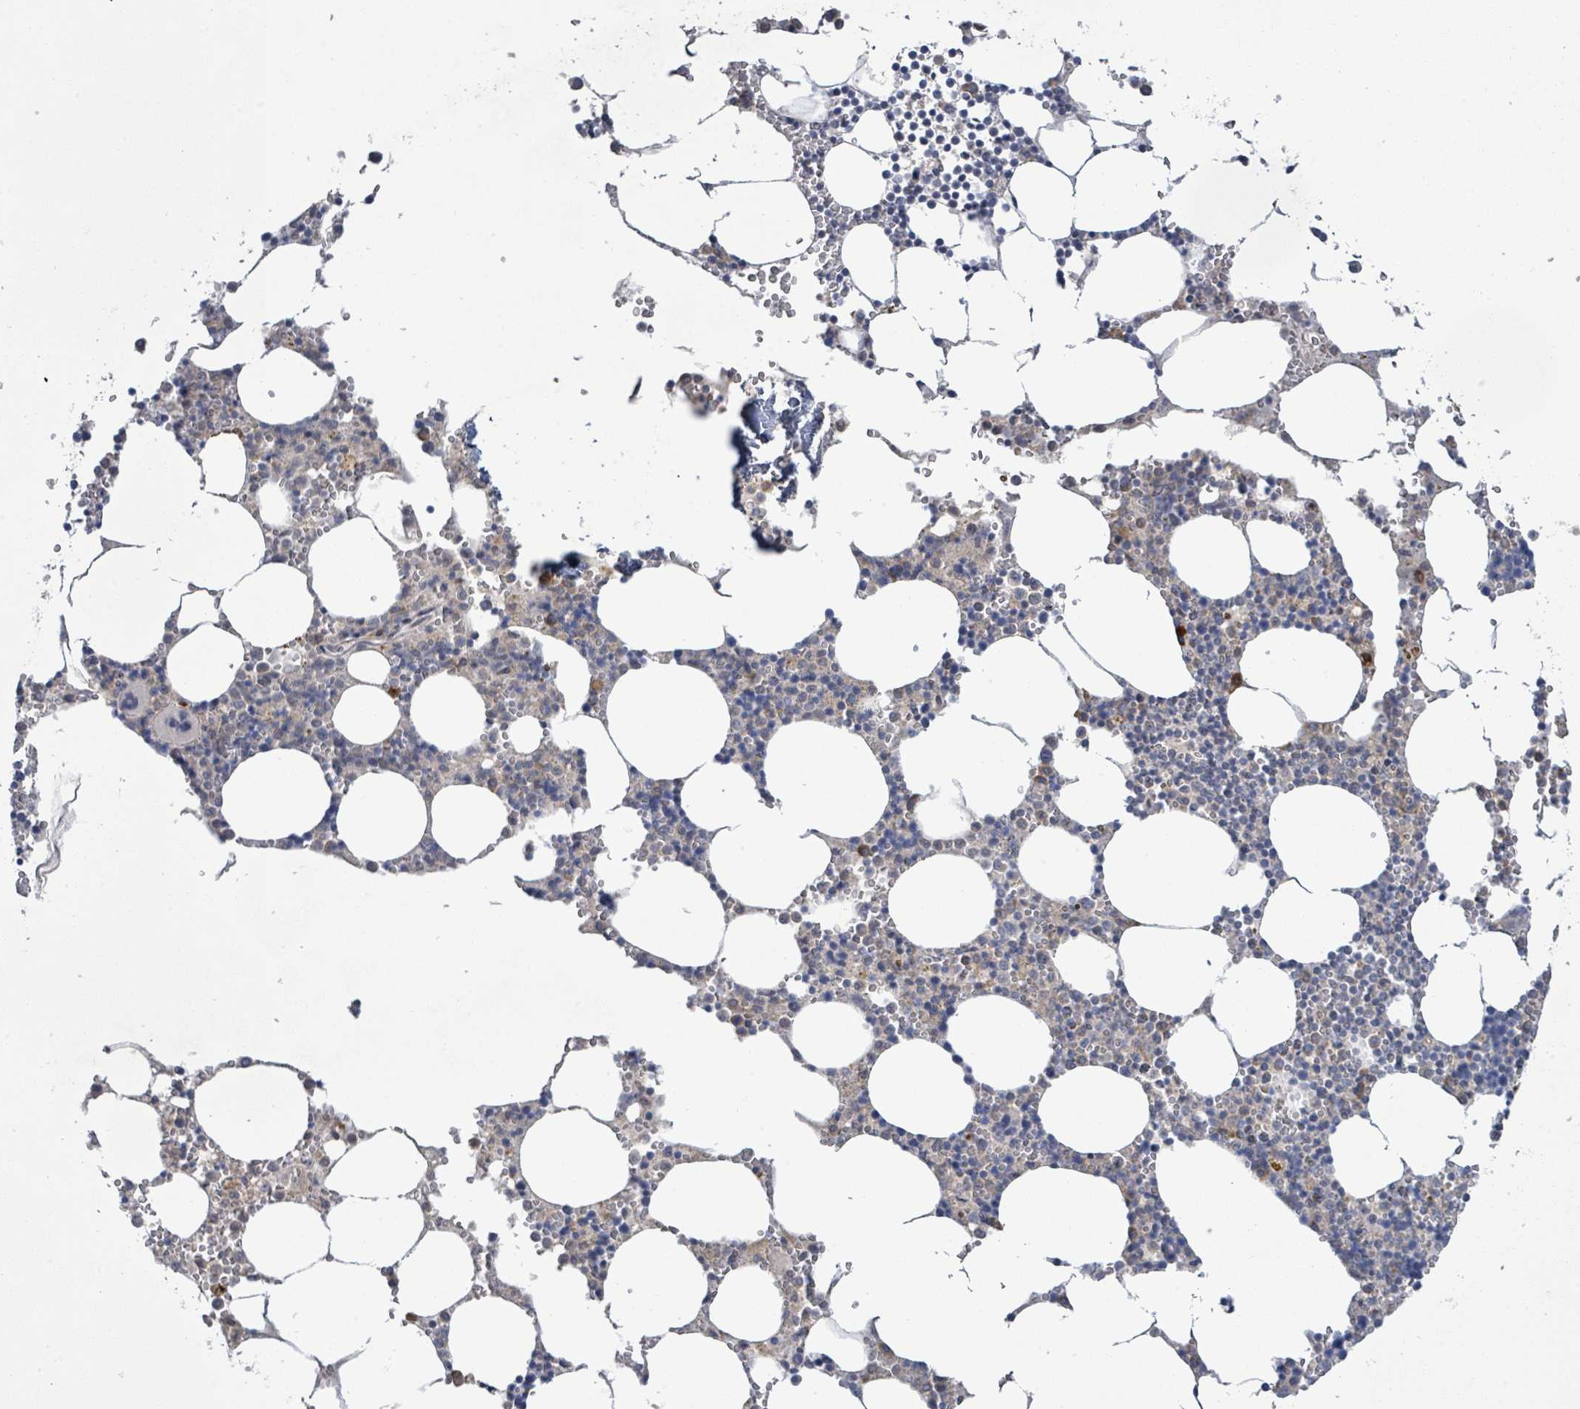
{"staining": {"intensity": "moderate", "quantity": "<25%", "location": "cytoplasmic/membranous"}, "tissue": "bone marrow", "cell_type": "Hematopoietic cells", "image_type": "normal", "snomed": [{"axis": "morphology", "description": "Normal tissue, NOS"}, {"axis": "topography", "description": "Bone marrow"}], "caption": "Immunohistochemical staining of unremarkable bone marrow shows low levels of moderate cytoplasmic/membranous expression in approximately <25% of hematopoietic cells. The staining is performed using DAB brown chromogen to label protein expression. The nuclei are counter-stained blue using hematoxylin.", "gene": "SLIT3", "patient": {"sex": "male", "age": 54}}